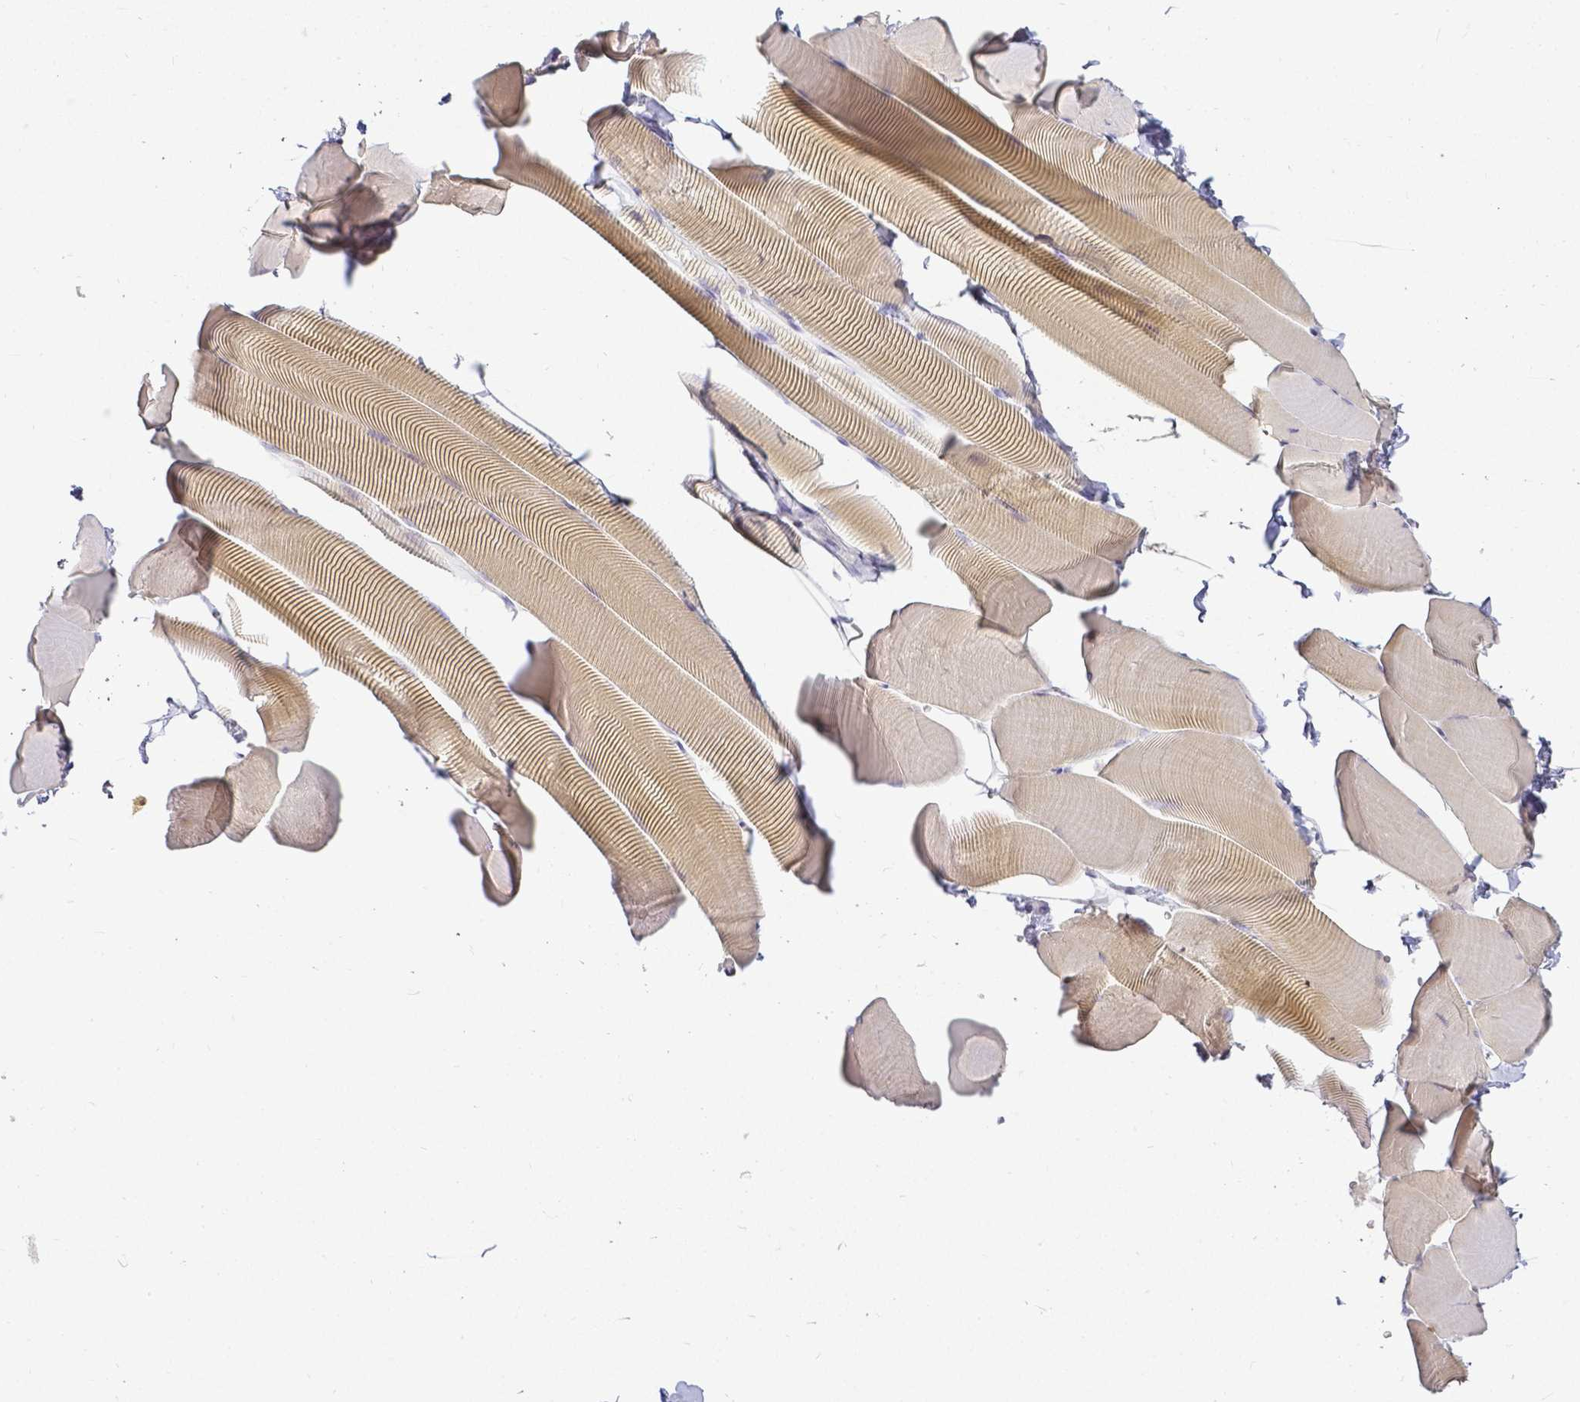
{"staining": {"intensity": "weak", "quantity": "<25%", "location": "cytoplasmic/membranous"}, "tissue": "skeletal muscle", "cell_type": "Myocytes", "image_type": "normal", "snomed": [{"axis": "morphology", "description": "Normal tissue, NOS"}, {"axis": "topography", "description": "Skeletal muscle"}], "caption": "This photomicrograph is of benign skeletal muscle stained with IHC to label a protein in brown with the nuclei are counter-stained blue. There is no staining in myocytes.", "gene": "KCNH1", "patient": {"sex": "male", "age": 25}}